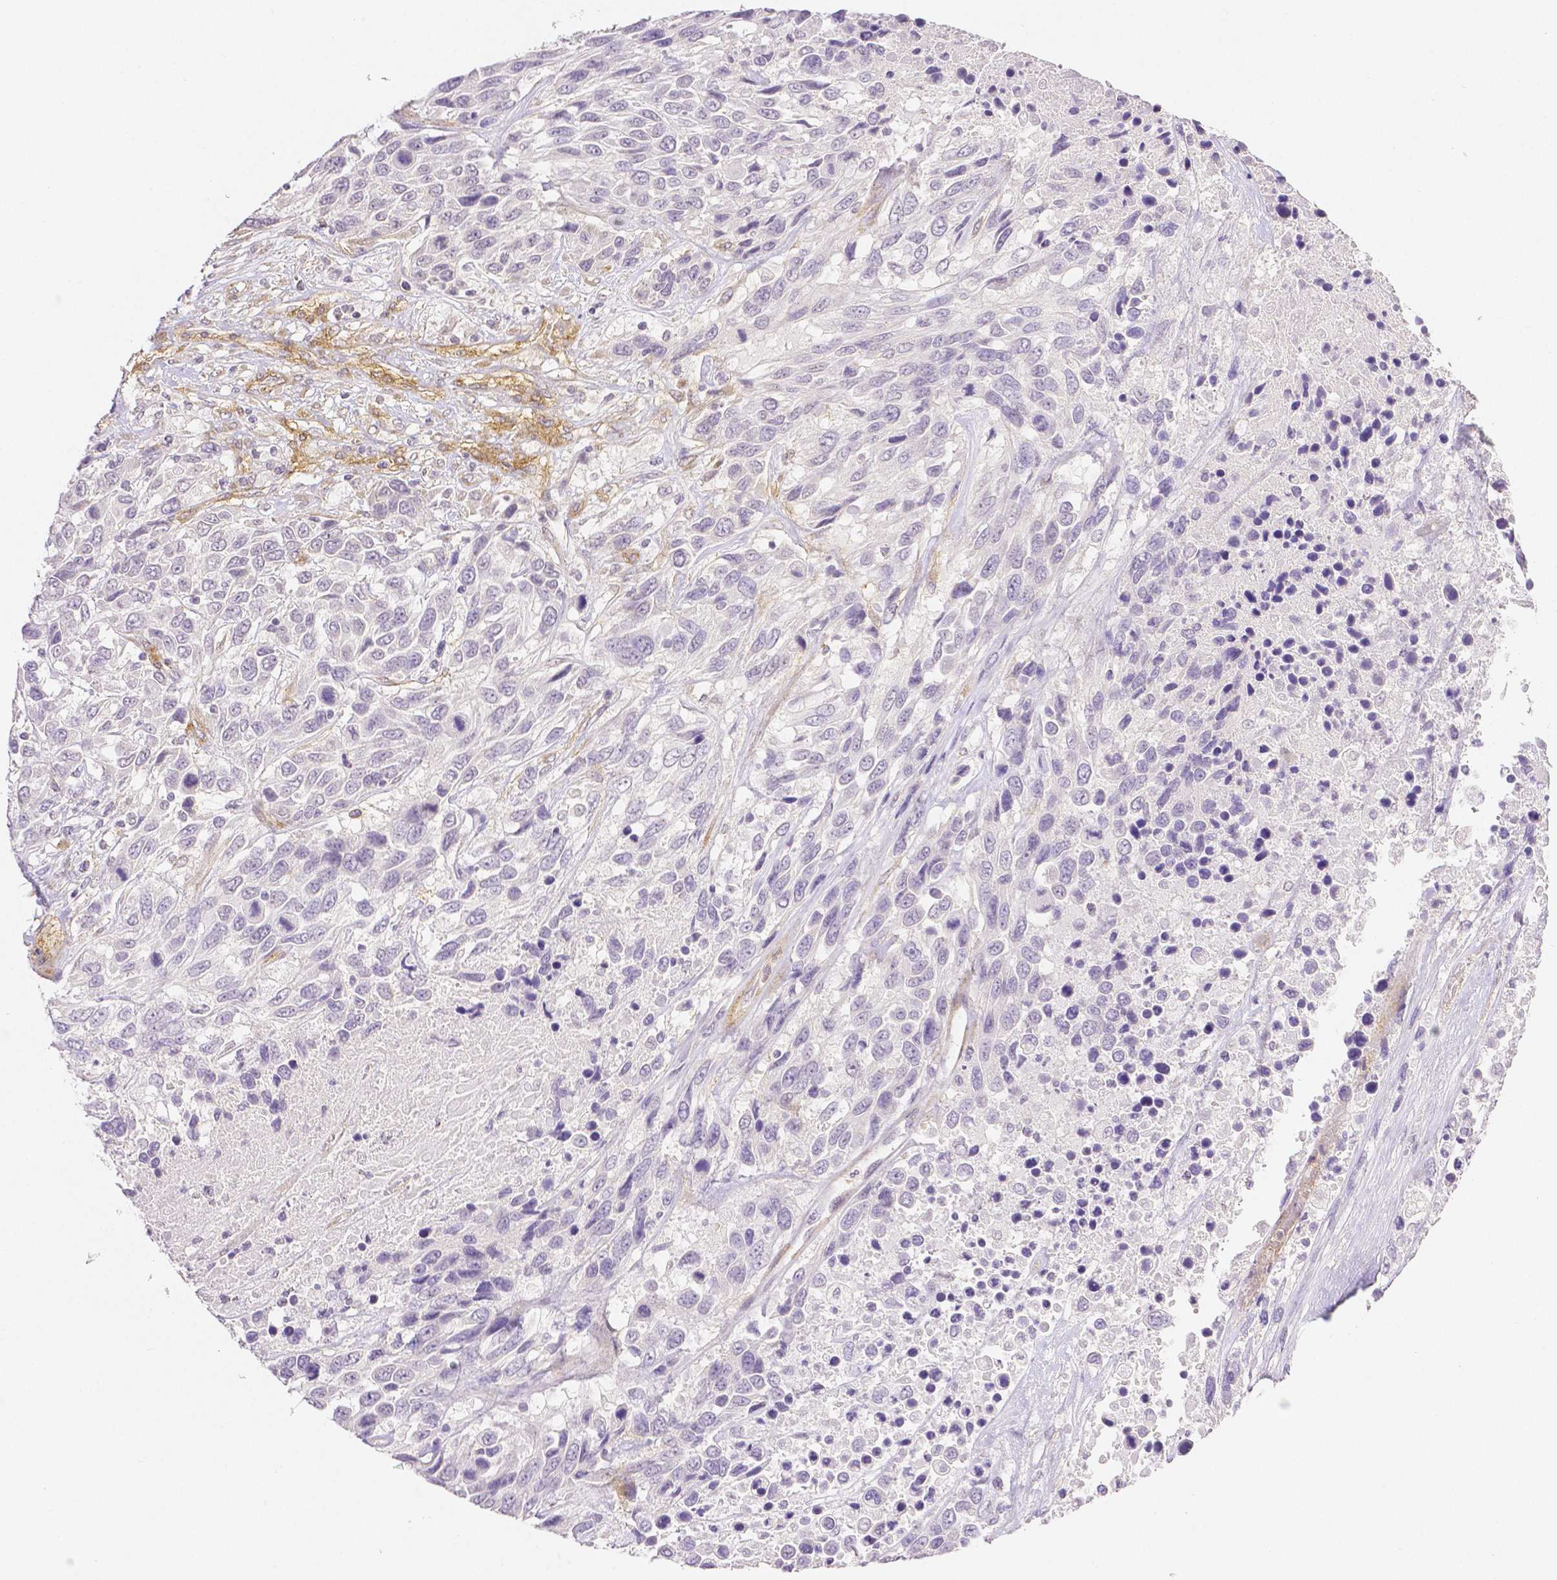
{"staining": {"intensity": "negative", "quantity": "none", "location": "none"}, "tissue": "urothelial cancer", "cell_type": "Tumor cells", "image_type": "cancer", "snomed": [{"axis": "morphology", "description": "Urothelial carcinoma, High grade"}, {"axis": "topography", "description": "Urinary bladder"}], "caption": "DAB immunohistochemical staining of human urothelial carcinoma (high-grade) demonstrates no significant expression in tumor cells. (DAB (3,3'-diaminobenzidine) immunohistochemistry, high magnification).", "gene": "THY1", "patient": {"sex": "female", "age": 70}}